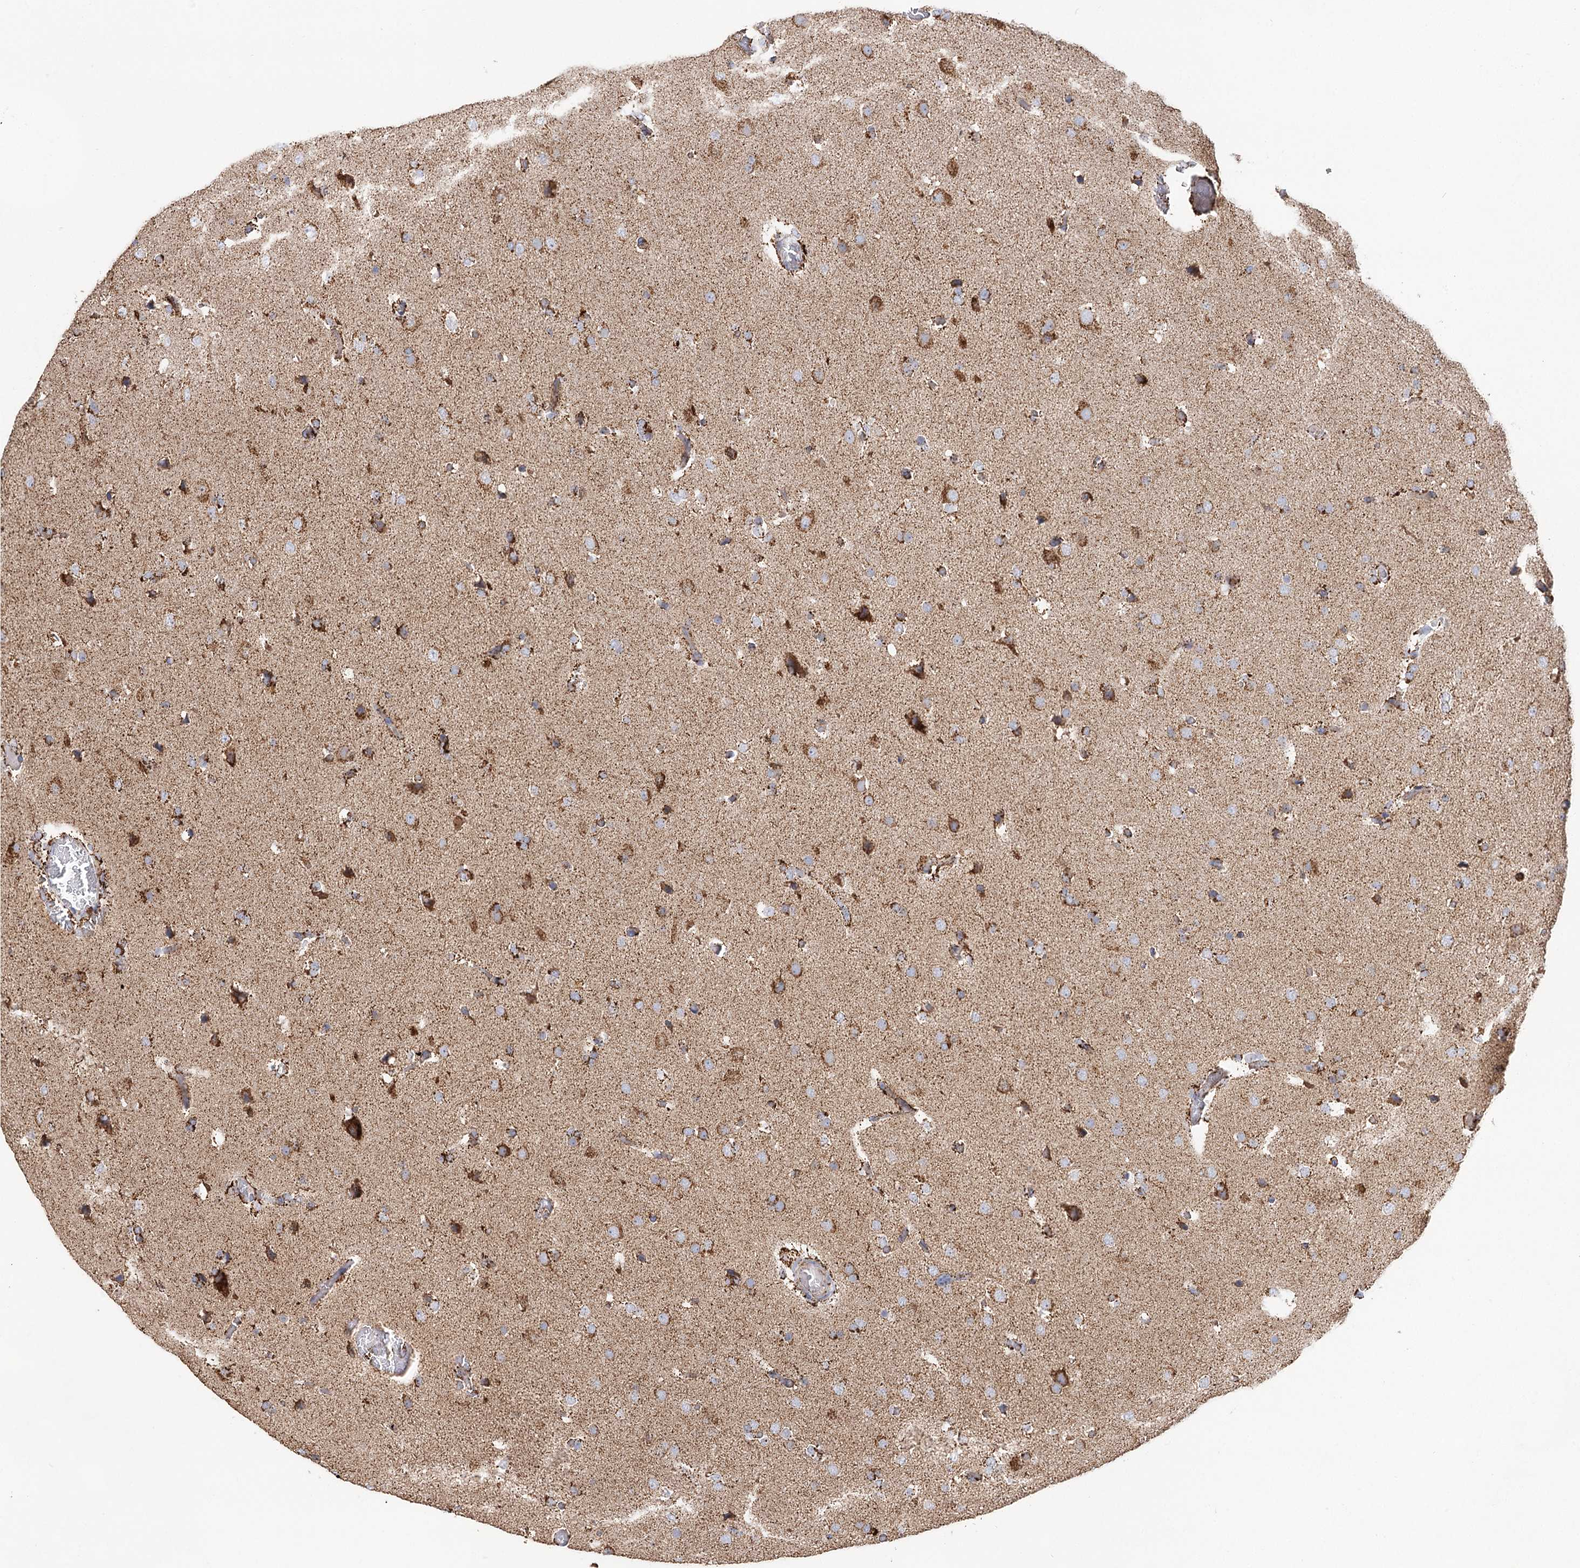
{"staining": {"intensity": "moderate", "quantity": "25%-75%", "location": "cytoplasmic/membranous"}, "tissue": "glioma", "cell_type": "Tumor cells", "image_type": "cancer", "snomed": [{"axis": "morphology", "description": "Glioma, malignant, High grade"}, {"axis": "topography", "description": "Cerebral cortex"}], "caption": "Moderate cytoplasmic/membranous protein staining is present in about 25%-75% of tumor cells in malignant glioma (high-grade).", "gene": "NADK2", "patient": {"sex": "female", "age": 36}}